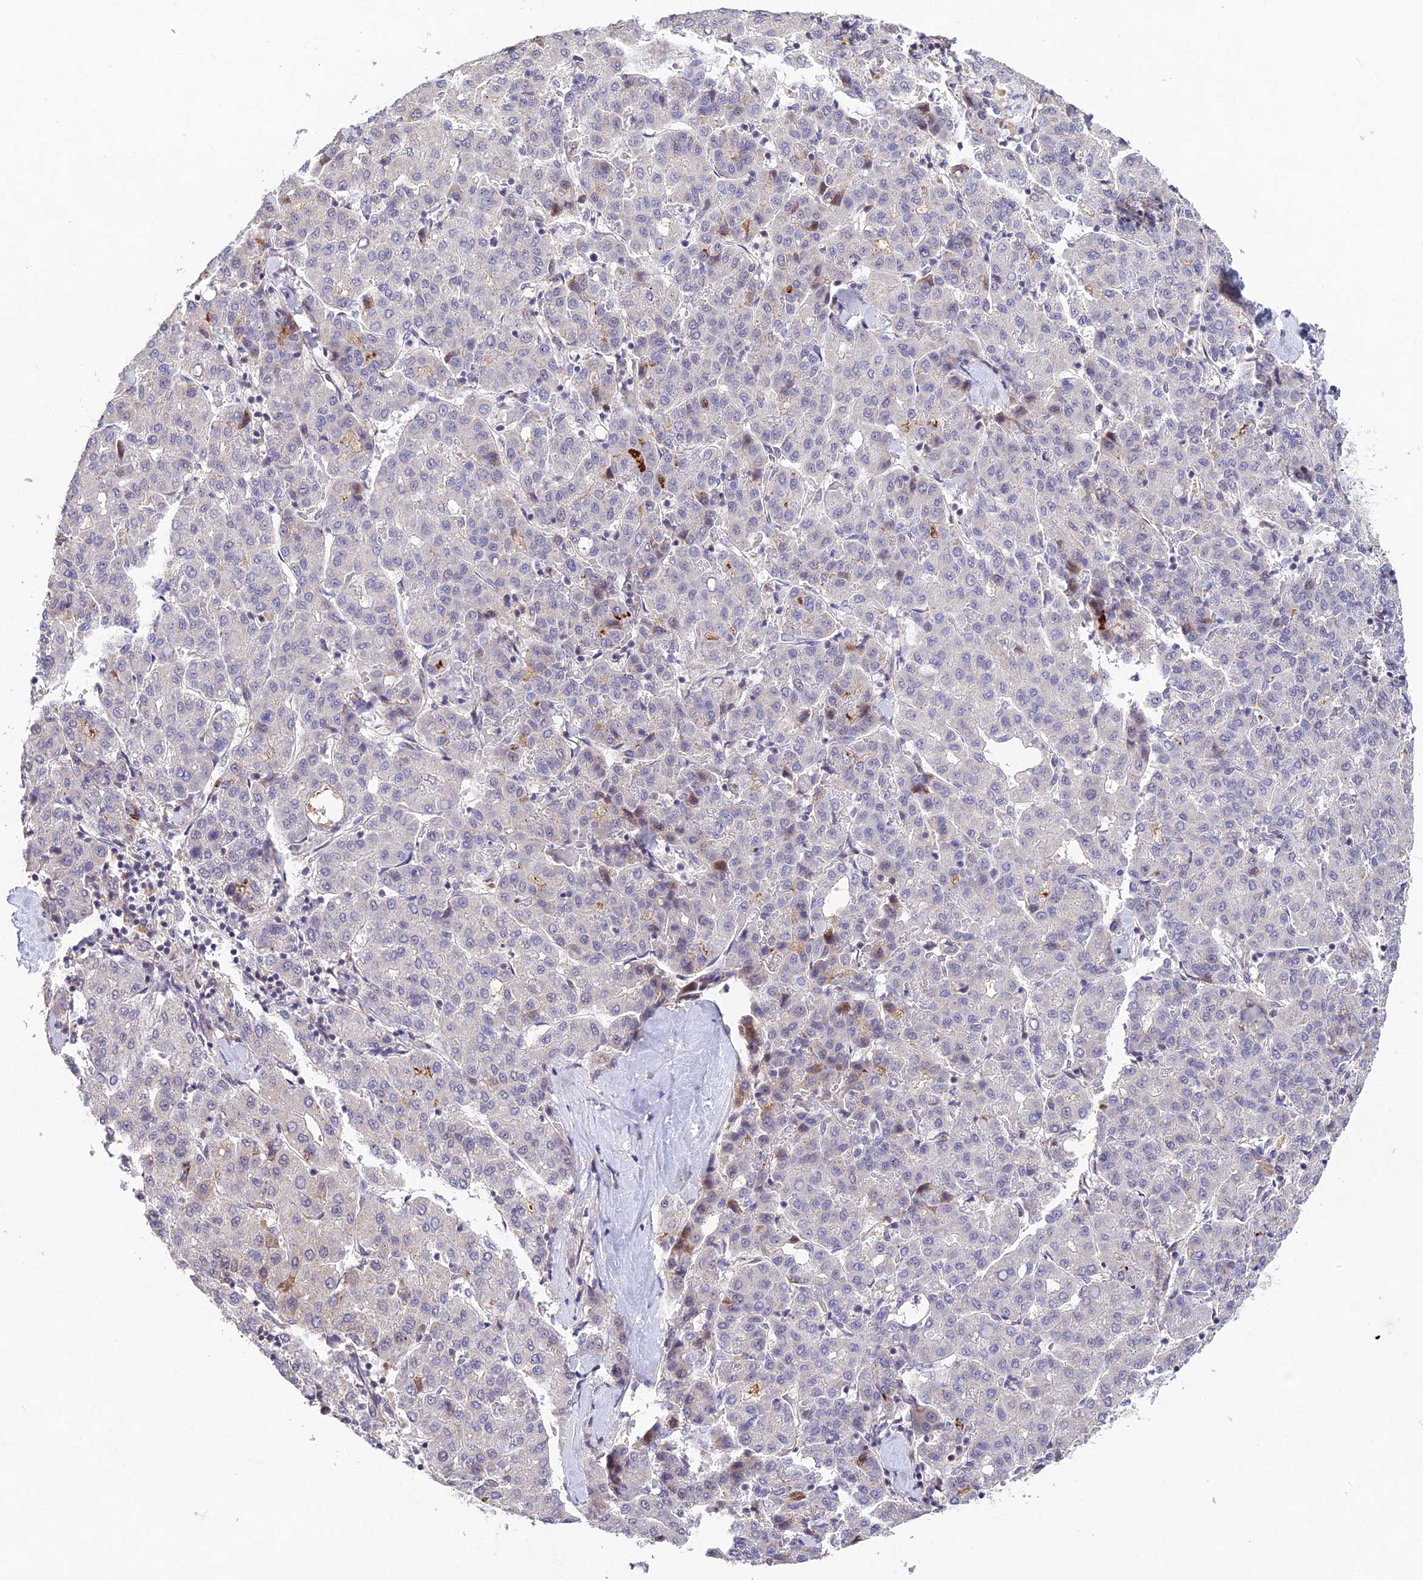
{"staining": {"intensity": "negative", "quantity": "none", "location": "none"}, "tissue": "liver cancer", "cell_type": "Tumor cells", "image_type": "cancer", "snomed": [{"axis": "morphology", "description": "Carcinoma, Hepatocellular, NOS"}, {"axis": "topography", "description": "Liver"}], "caption": "Immunohistochemical staining of liver hepatocellular carcinoma demonstrates no significant expression in tumor cells.", "gene": "RAVER1", "patient": {"sex": "male", "age": 65}}